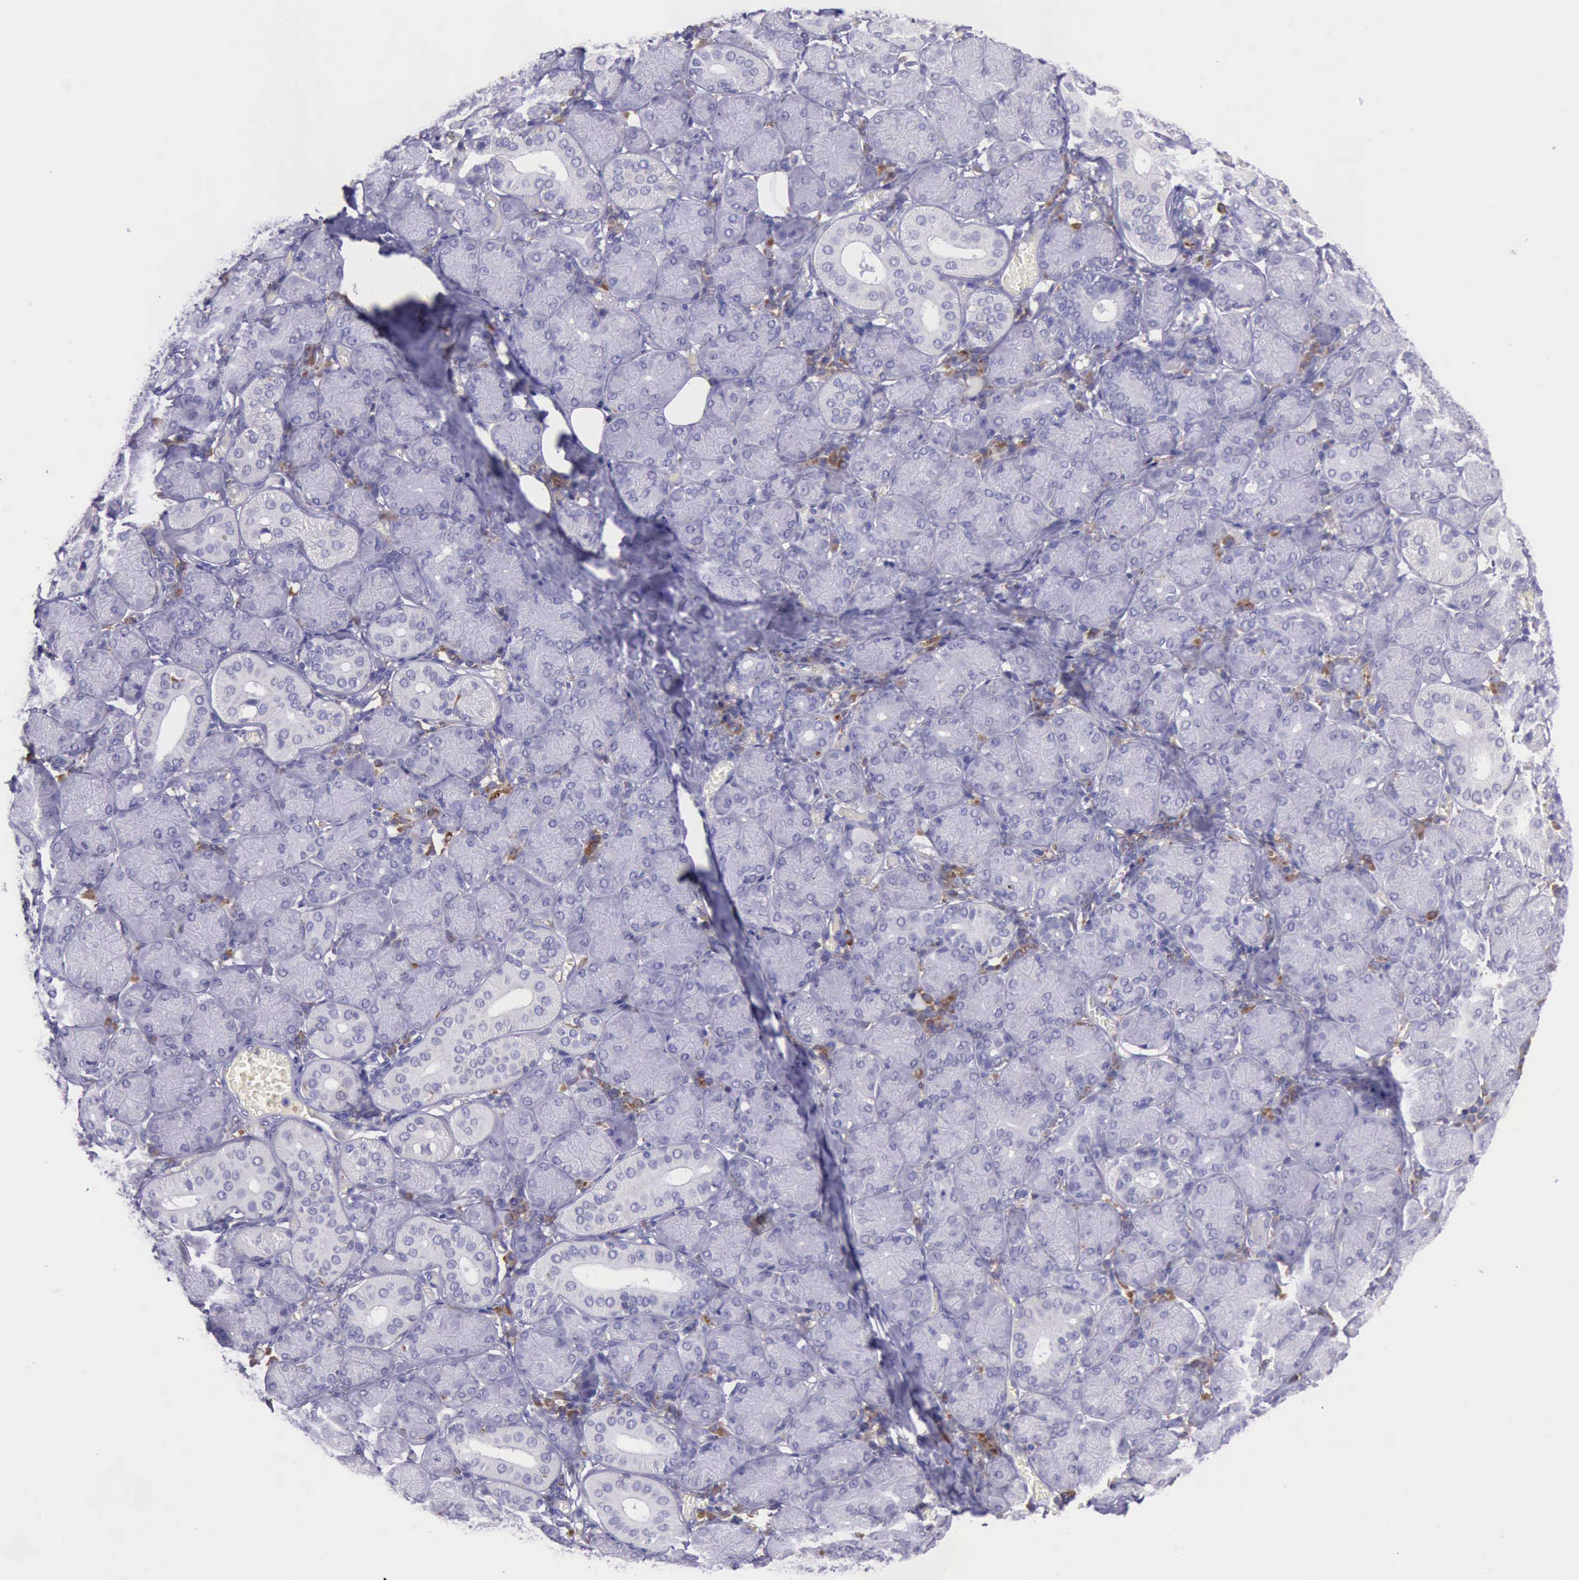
{"staining": {"intensity": "negative", "quantity": "none", "location": "none"}, "tissue": "salivary gland", "cell_type": "Glandular cells", "image_type": "normal", "snomed": [{"axis": "morphology", "description": "Normal tissue, NOS"}, {"axis": "topography", "description": "Salivary gland"}], "caption": "An image of human salivary gland is negative for staining in glandular cells. The staining was performed using DAB (3,3'-diaminobenzidine) to visualize the protein expression in brown, while the nuclei were stained in blue with hematoxylin (Magnification: 20x).", "gene": "BTK", "patient": {"sex": "female", "age": 24}}